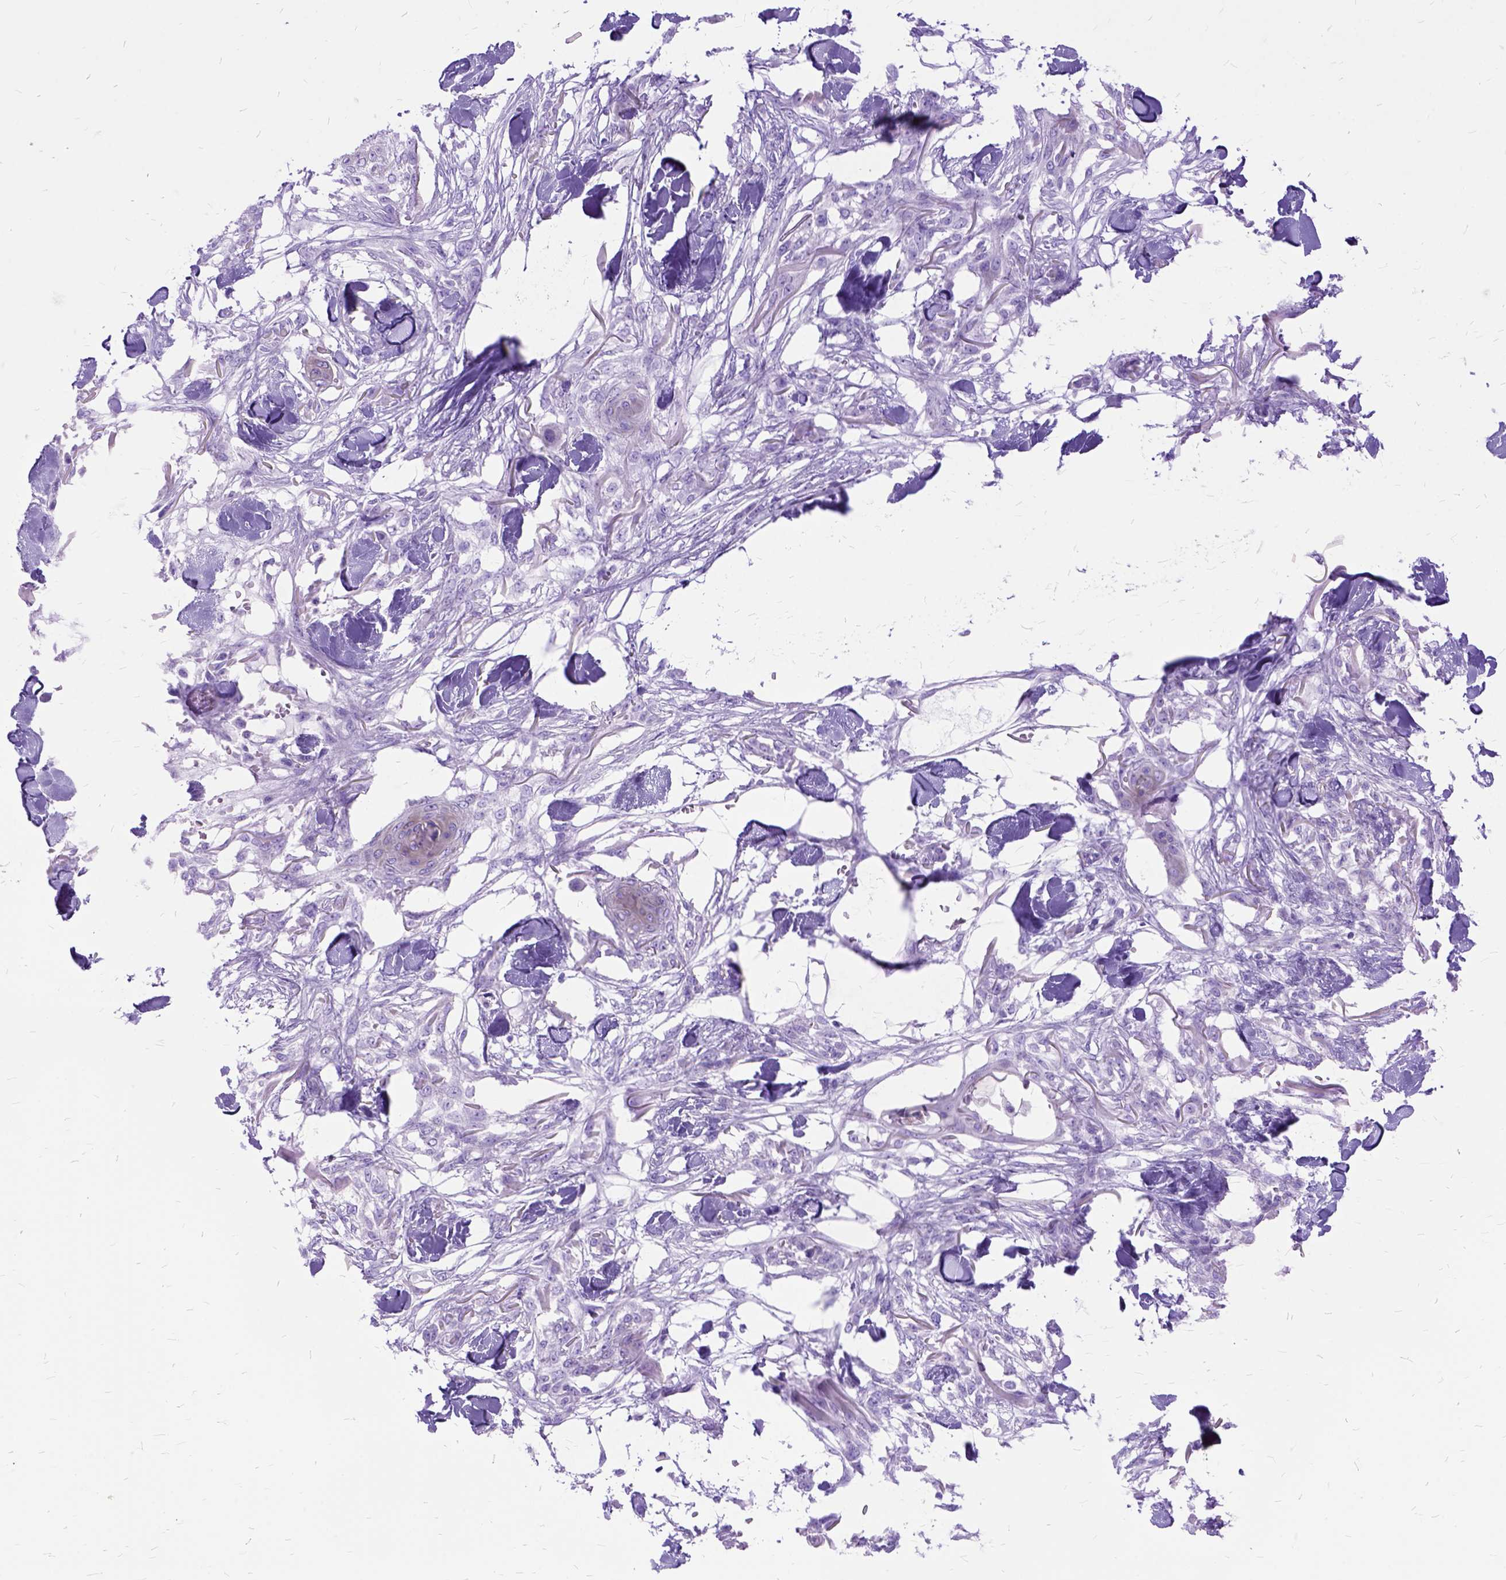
{"staining": {"intensity": "negative", "quantity": "none", "location": "none"}, "tissue": "skin cancer", "cell_type": "Tumor cells", "image_type": "cancer", "snomed": [{"axis": "morphology", "description": "Squamous cell carcinoma, NOS"}, {"axis": "topography", "description": "Skin"}], "caption": "Micrograph shows no protein positivity in tumor cells of squamous cell carcinoma (skin) tissue. The staining is performed using DAB (3,3'-diaminobenzidine) brown chromogen with nuclei counter-stained in using hematoxylin.", "gene": "DNAH2", "patient": {"sex": "female", "age": 59}}